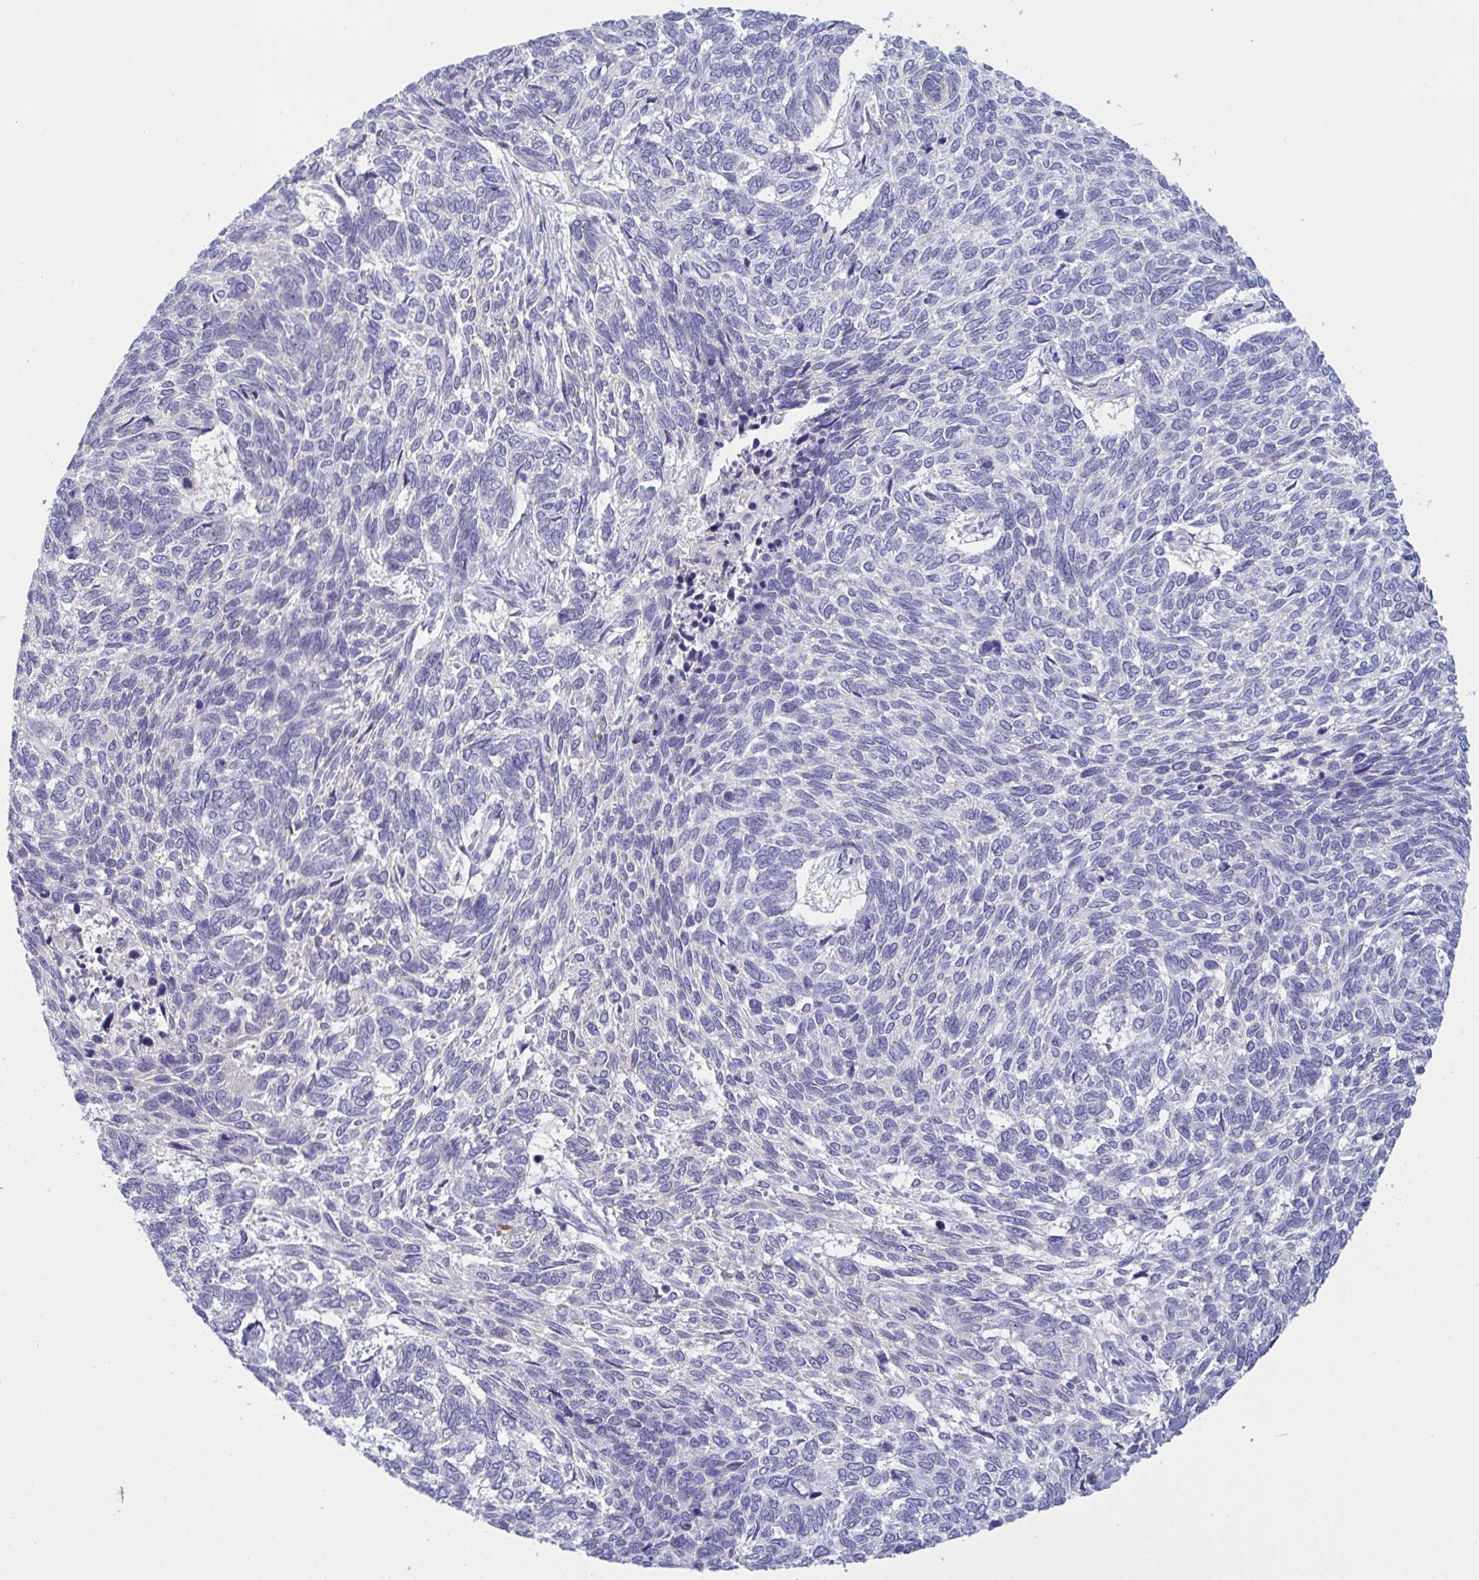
{"staining": {"intensity": "negative", "quantity": "none", "location": "none"}, "tissue": "skin cancer", "cell_type": "Tumor cells", "image_type": "cancer", "snomed": [{"axis": "morphology", "description": "Basal cell carcinoma"}, {"axis": "topography", "description": "Skin"}], "caption": "IHC histopathology image of neoplastic tissue: human skin cancer stained with DAB reveals no significant protein staining in tumor cells.", "gene": "TENT5D", "patient": {"sex": "female", "age": 65}}